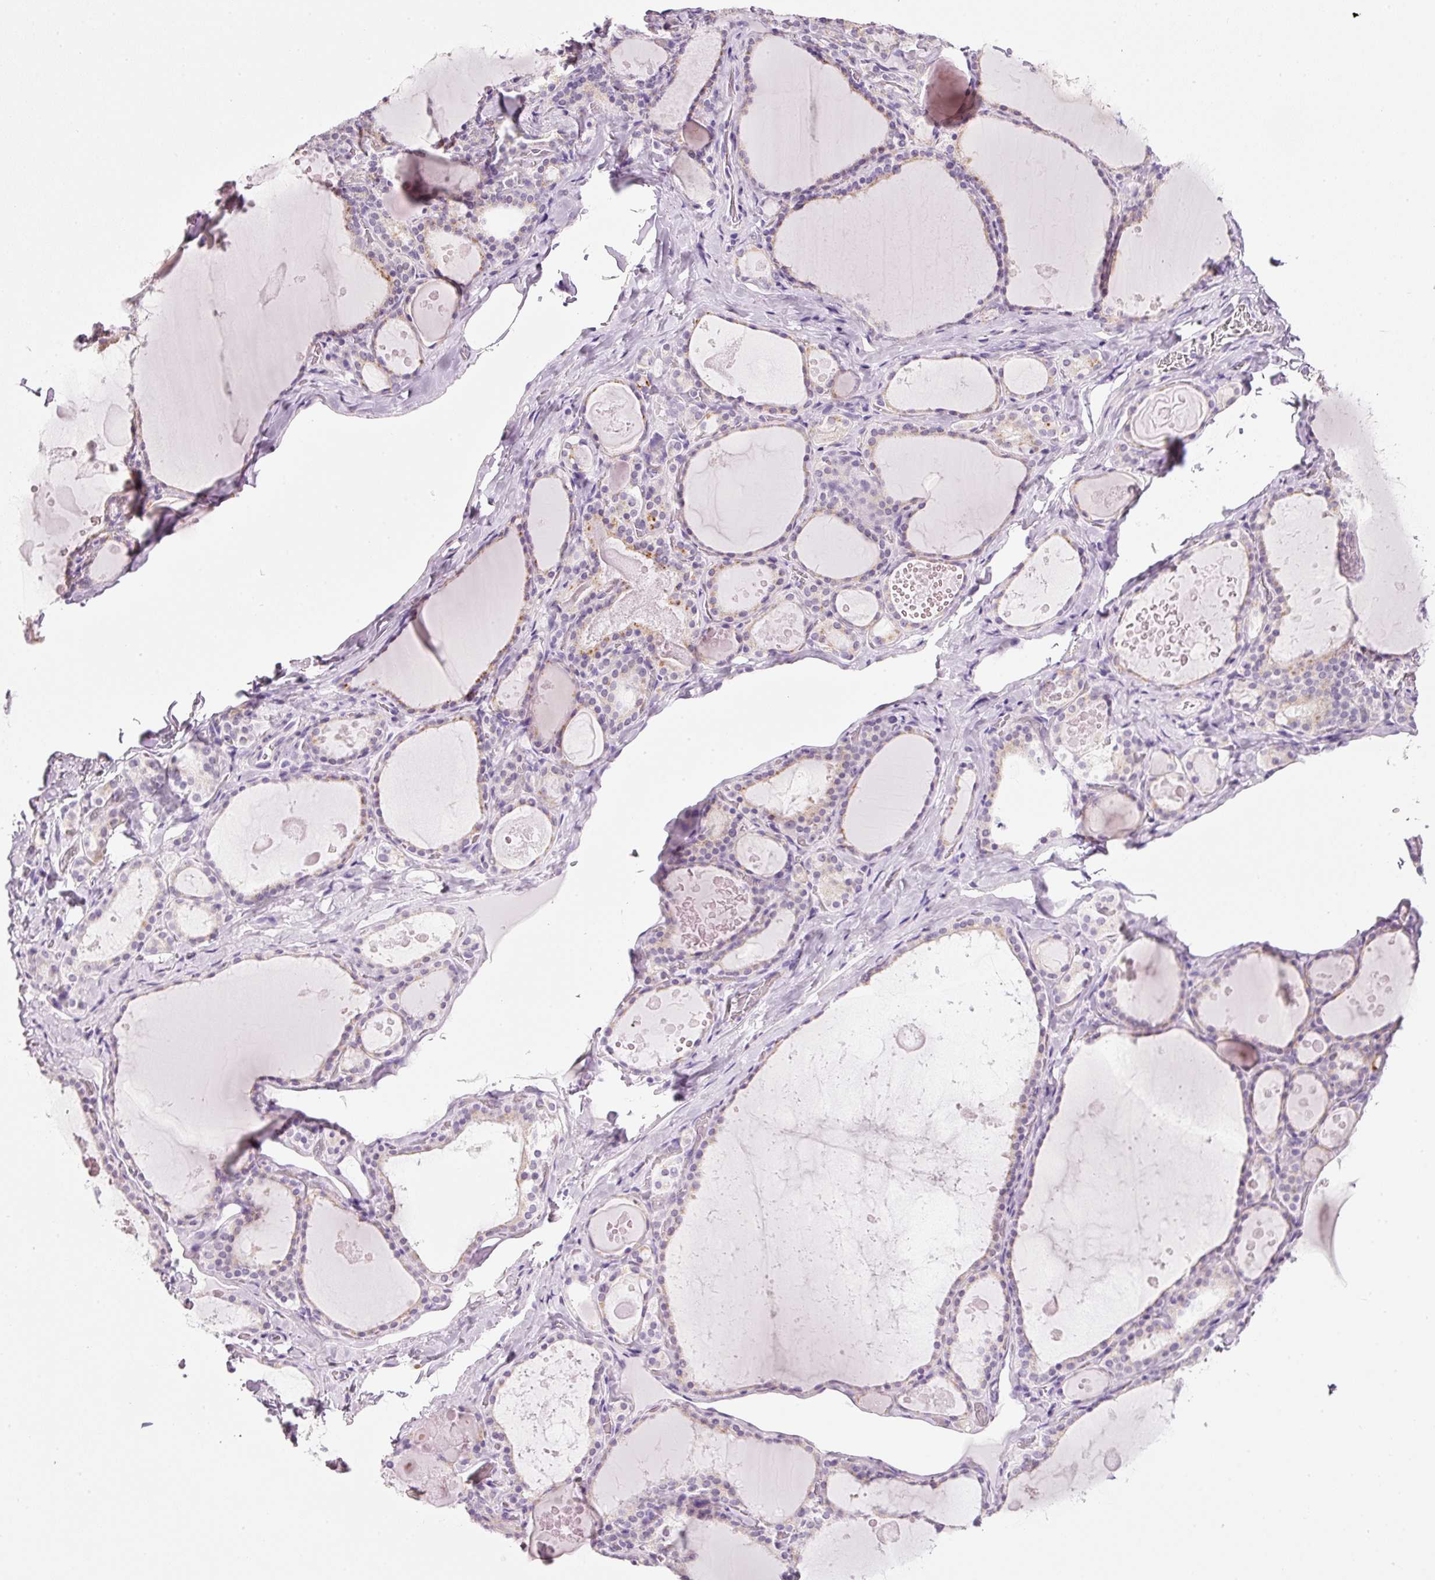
{"staining": {"intensity": "weak", "quantity": "25%-75%", "location": "cytoplasmic/membranous"}, "tissue": "thyroid gland", "cell_type": "Glandular cells", "image_type": "normal", "snomed": [{"axis": "morphology", "description": "Normal tissue, NOS"}, {"axis": "topography", "description": "Thyroid gland"}], "caption": "Immunohistochemical staining of benign thyroid gland exhibits 25%-75% levels of weak cytoplasmic/membranous protein positivity in about 25%-75% of glandular cells.", "gene": "ZNF639", "patient": {"sex": "male", "age": 56}}